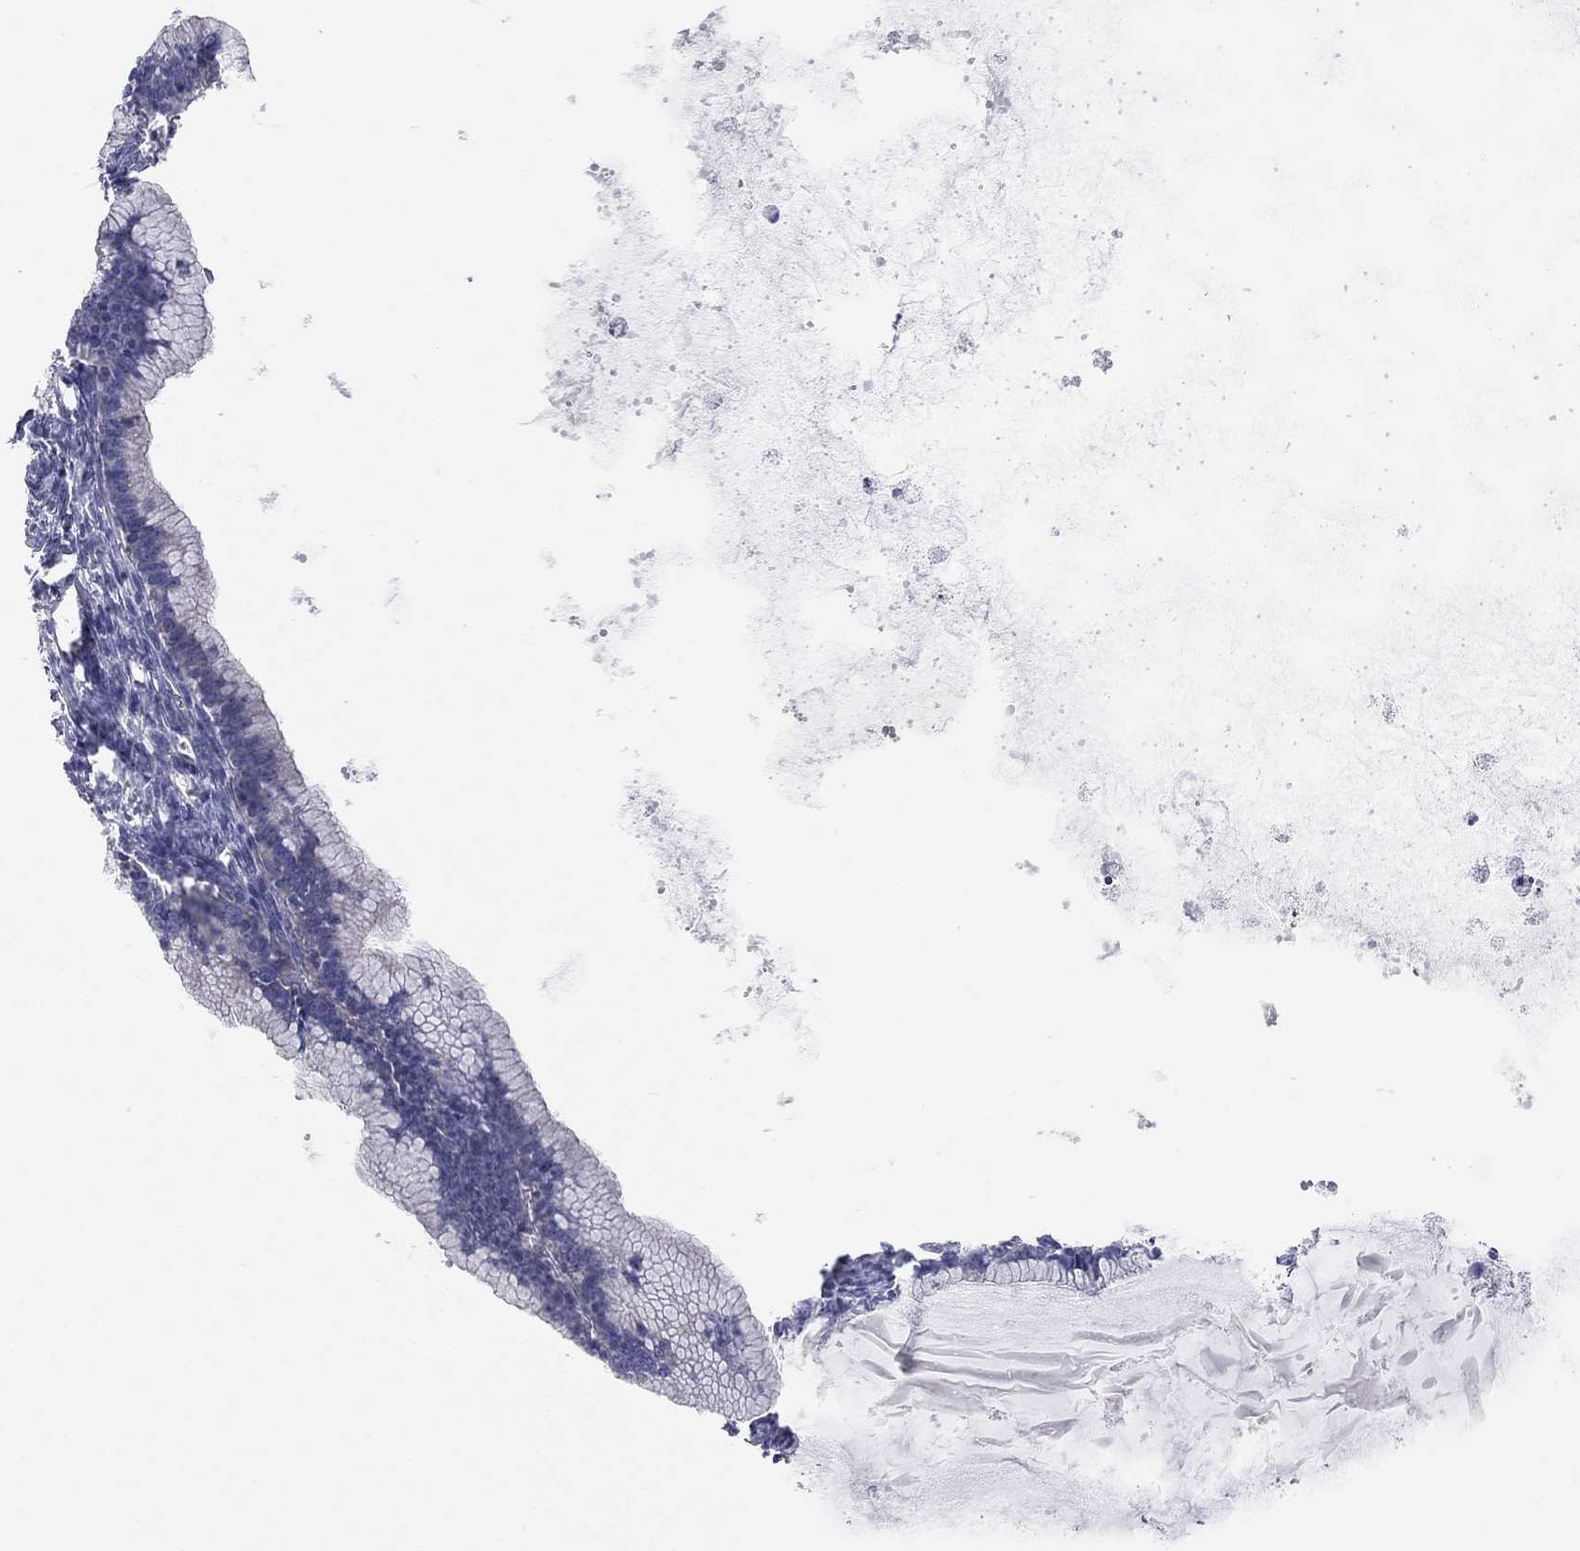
{"staining": {"intensity": "negative", "quantity": "none", "location": "none"}, "tissue": "ovarian cancer", "cell_type": "Tumor cells", "image_type": "cancer", "snomed": [{"axis": "morphology", "description": "Cystadenocarcinoma, mucinous, NOS"}, {"axis": "topography", "description": "Ovary"}], "caption": "This is an IHC image of human ovarian cancer. There is no staining in tumor cells.", "gene": "KCNB1", "patient": {"sex": "female", "age": 41}}